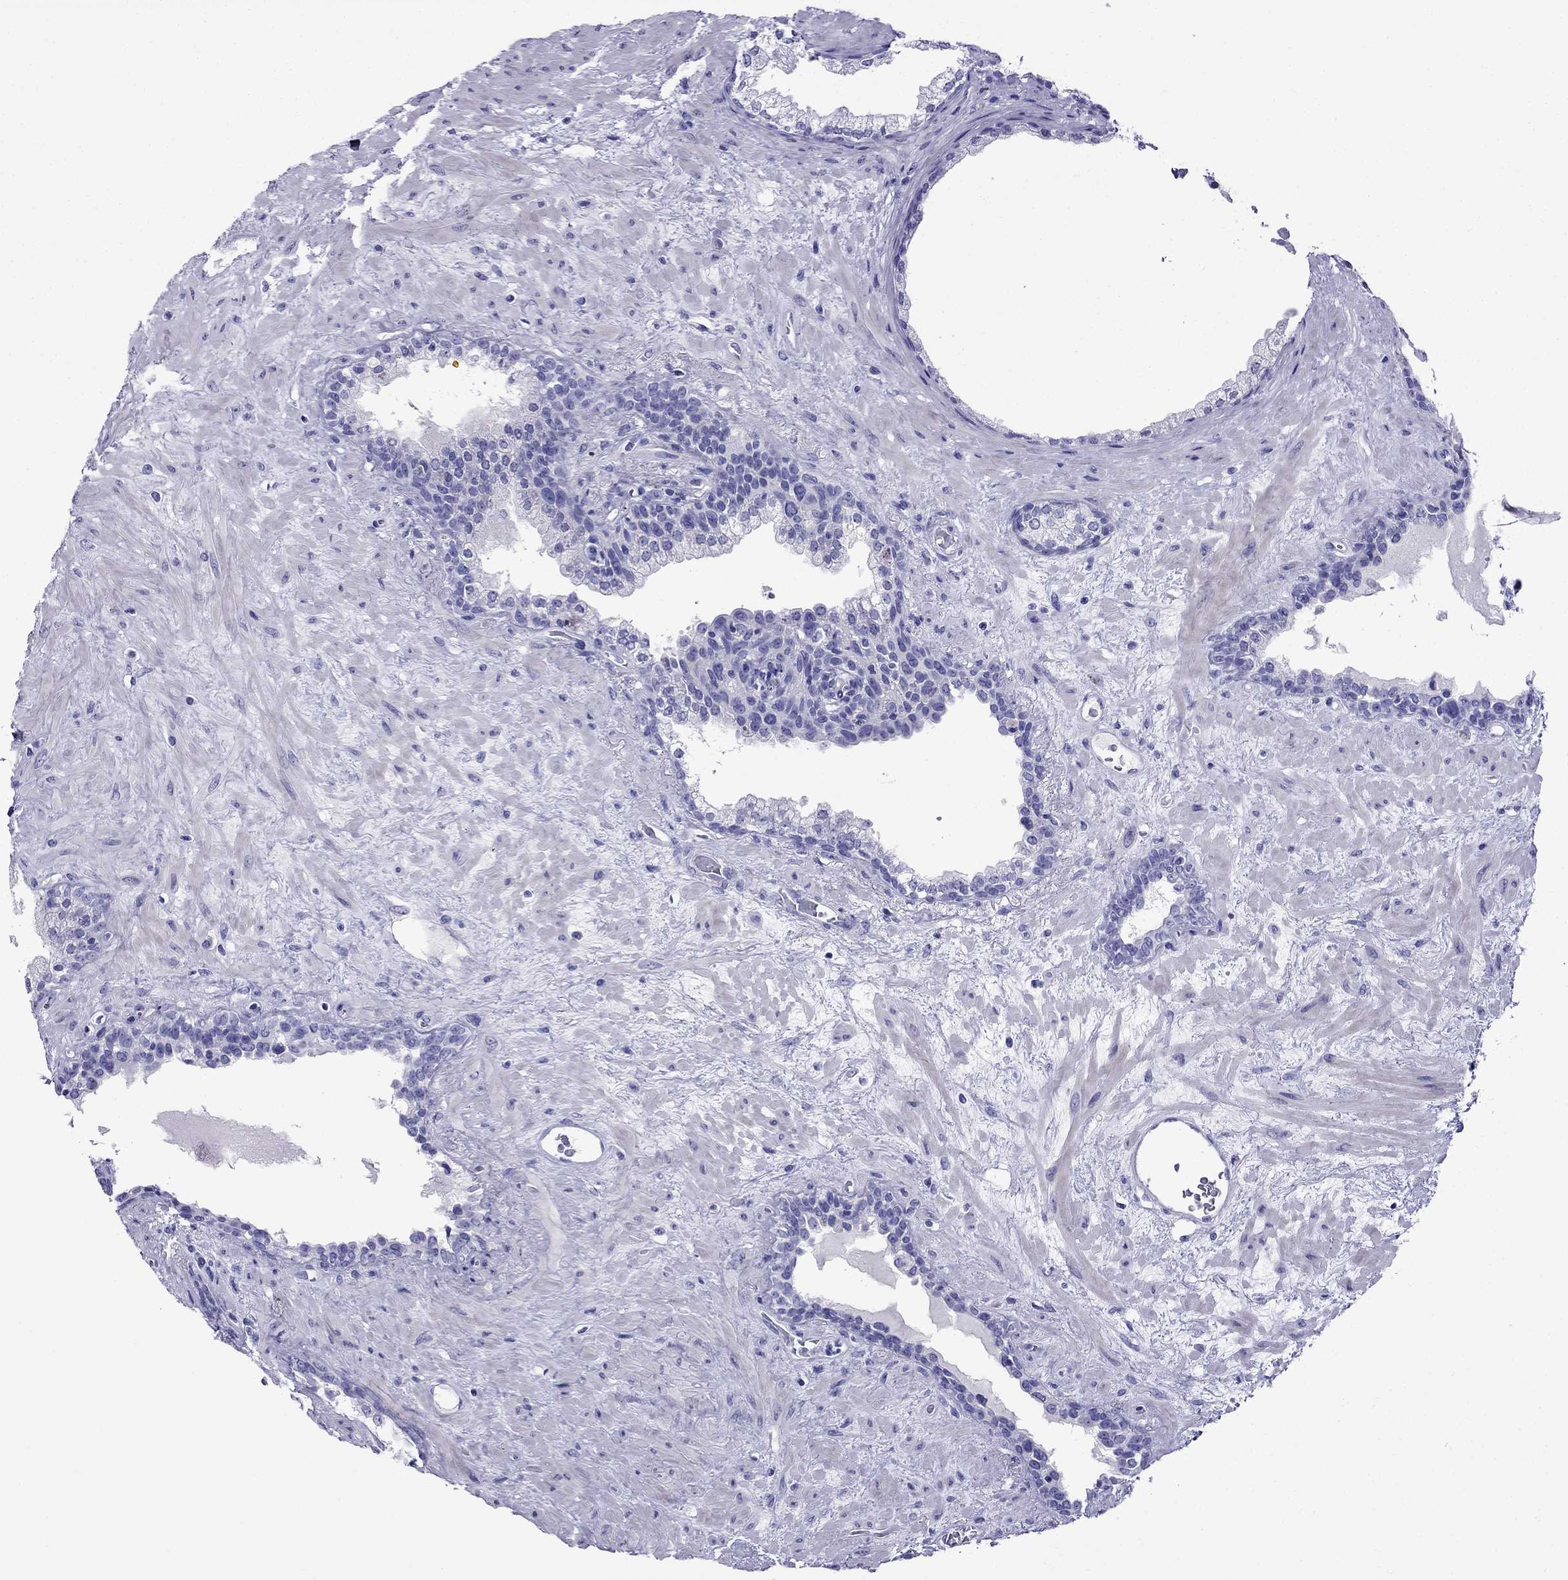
{"staining": {"intensity": "negative", "quantity": "none", "location": "none"}, "tissue": "prostate", "cell_type": "Glandular cells", "image_type": "normal", "snomed": [{"axis": "morphology", "description": "Normal tissue, NOS"}, {"axis": "topography", "description": "Prostate"}], "caption": "Micrograph shows no significant protein staining in glandular cells of unremarkable prostate.", "gene": "CRYBA1", "patient": {"sex": "male", "age": 63}}